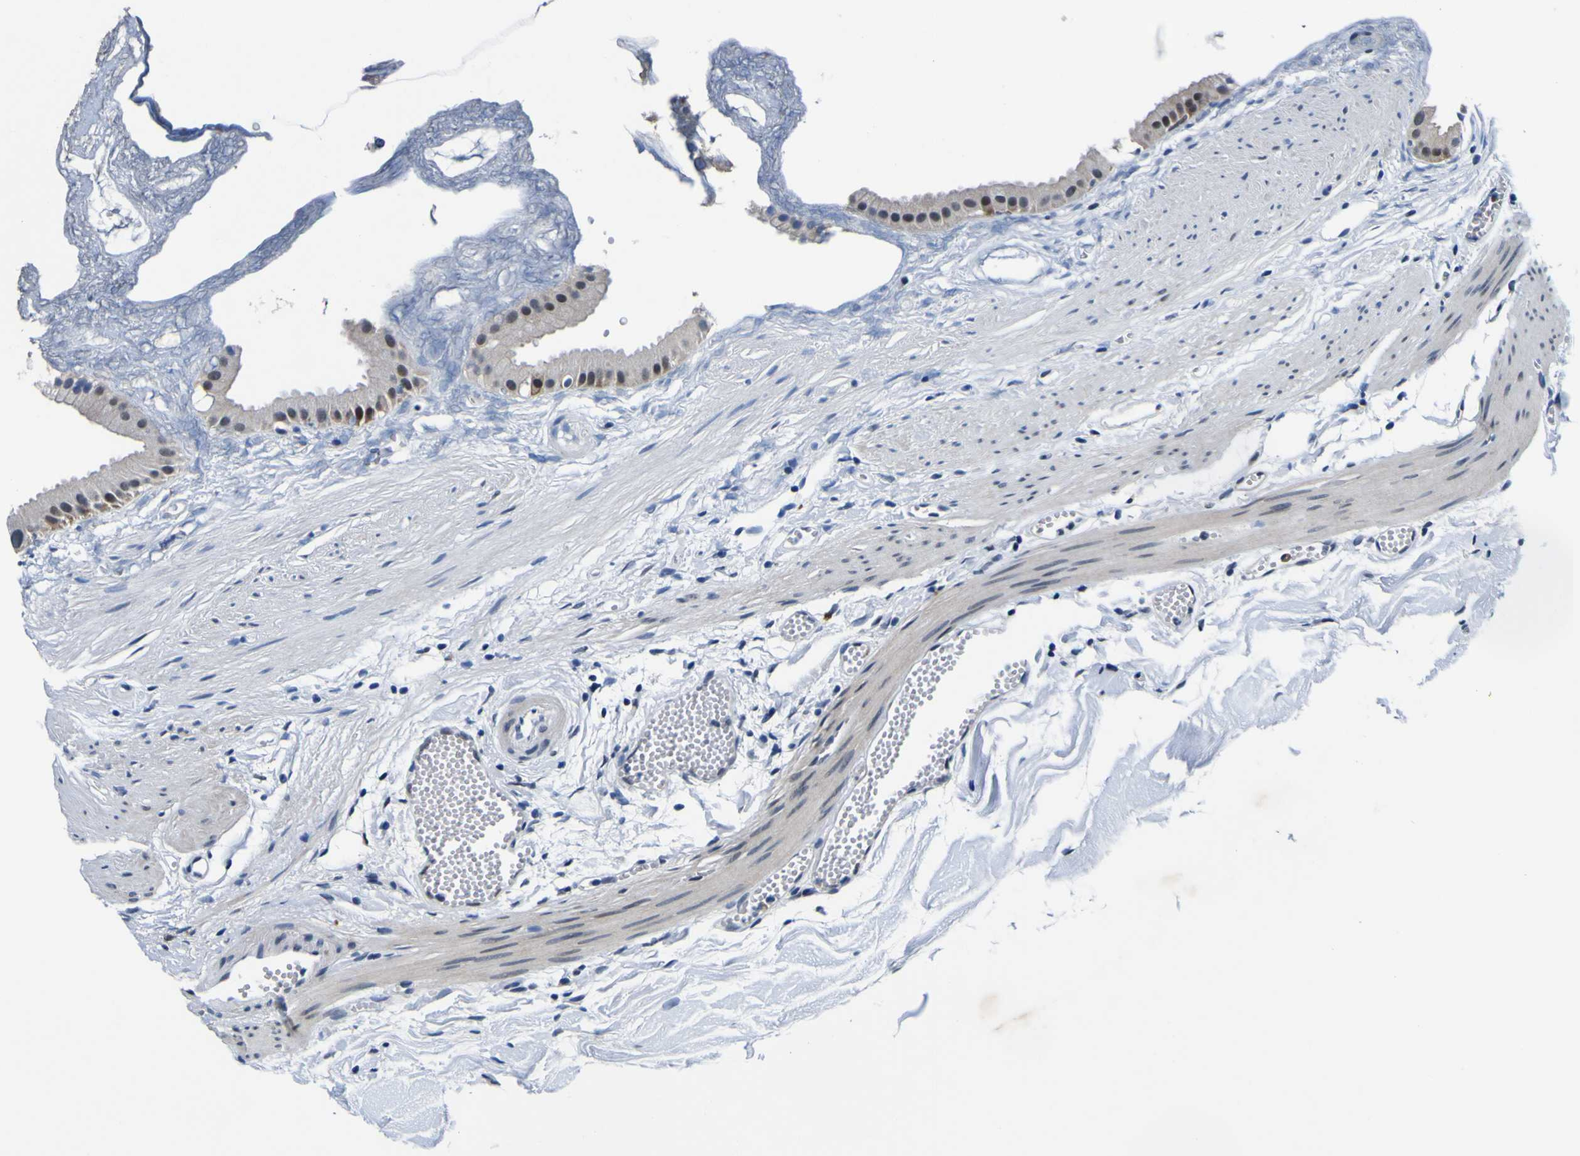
{"staining": {"intensity": "moderate", "quantity": "25%-75%", "location": "nuclear"}, "tissue": "gallbladder", "cell_type": "Glandular cells", "image_type": "normal", "snomed": [{"axis": "morphology", "description": "Normal tissue, NOS"}, {"axis": "topography", "description": "Gallbladder"}], "caption": "Immunohistochemical staining of normal human gallbladder displays medium levels of moderate nuclear staining in approximately 25%-75% of glandular cells. Using DAB (brown) and hematoxylin (blue) stains, captured at high magnification using brightfield microscopy.", "gene": "CUL4B", "patient": {"sex": "female", "age": 64}}